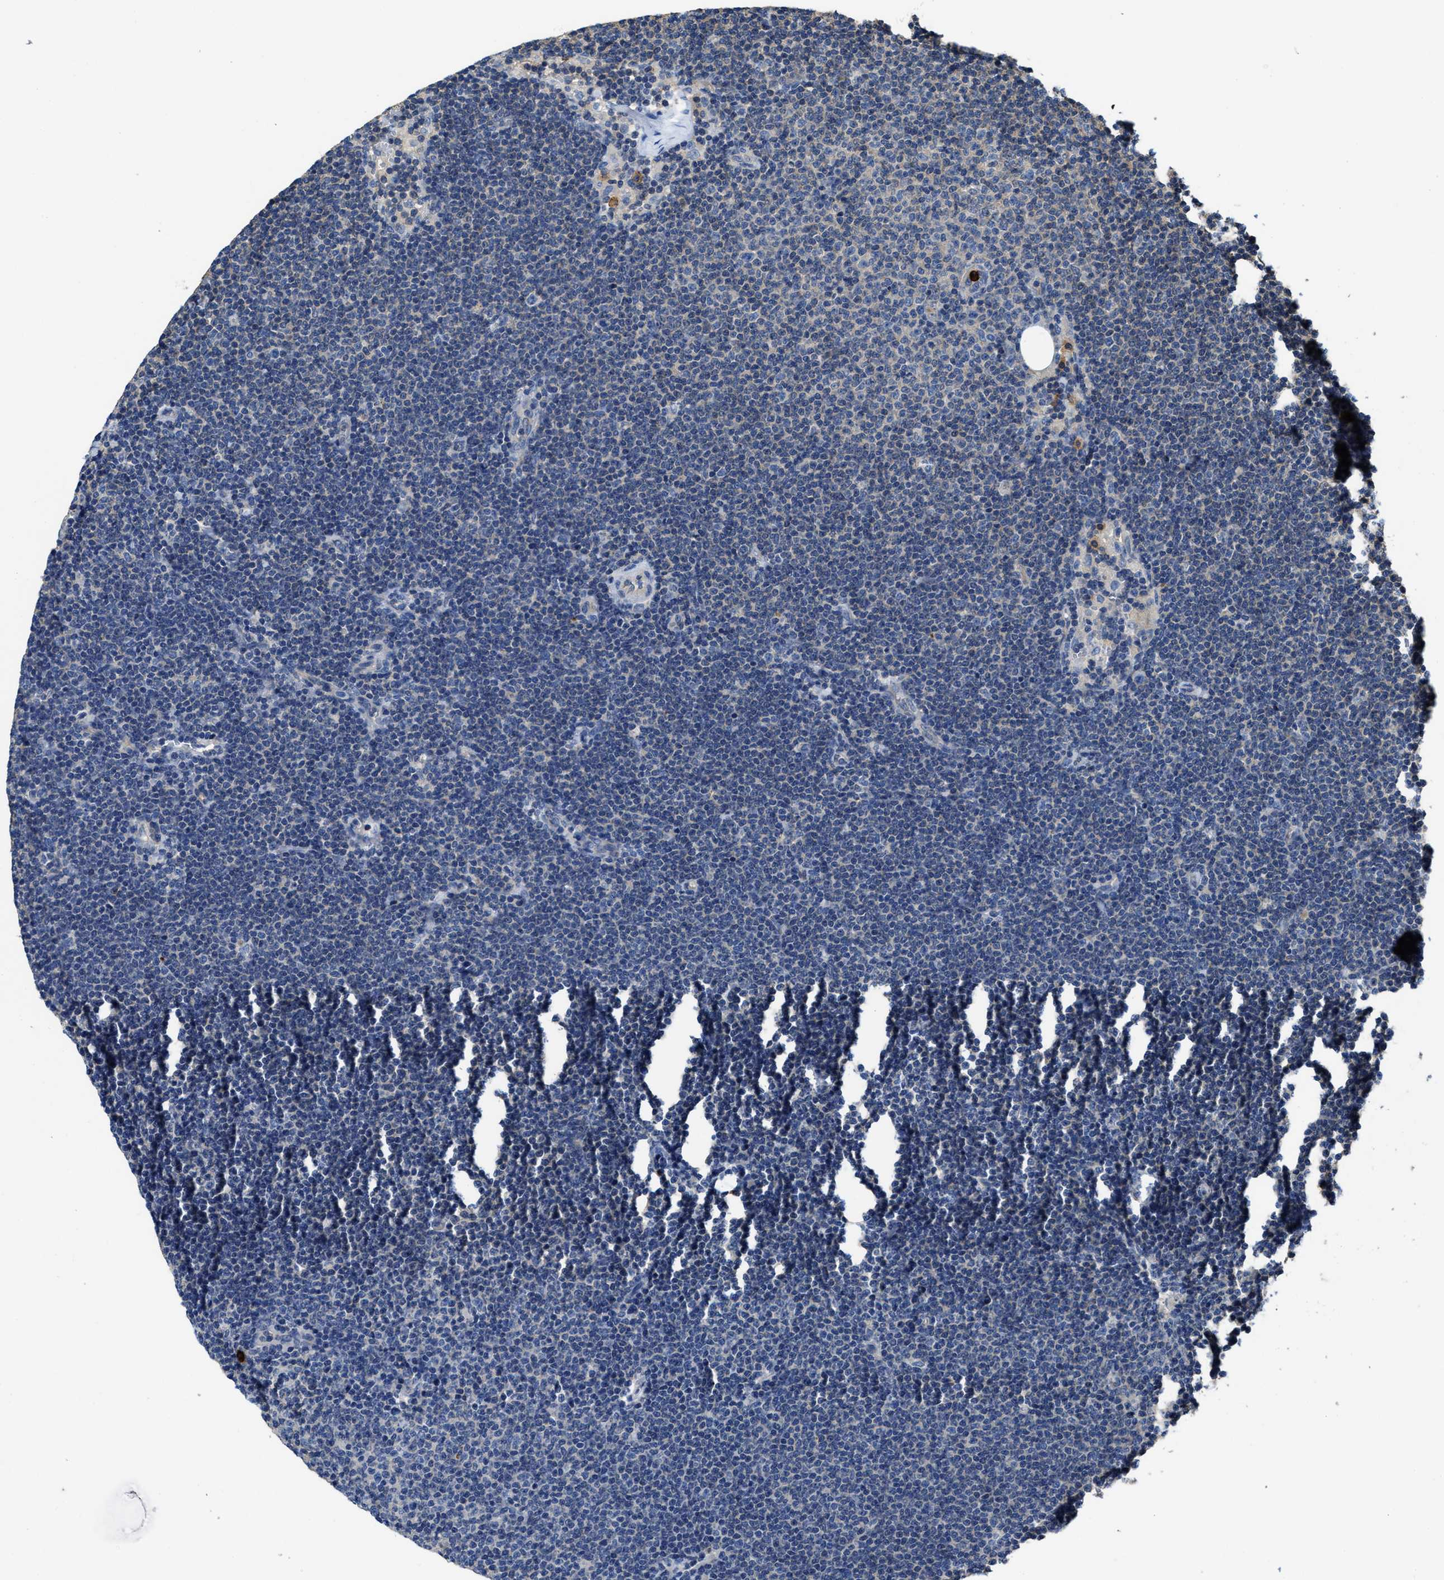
{"staining": {"intensity": "negative", "quantity": "none", "location": "none"}, "tissue": "lymphoma", "cell_type": "Tumor cells", "image_type": "cancer", "snomed": [{"axis": "morphology", "description": "Malignant lymphoma, non-Hodgkin's type, Low grade"}, {"axis": "topography", "description": "Lymph node"}], "caption": "The photomicrograph shows no staining of tumor cells in lymphoma. (Immunohistochemistry (ihc), brightfield microscopy, high magnification).", "gene": "TRAF6", "patient": {"sex": "female", "age": 53}}